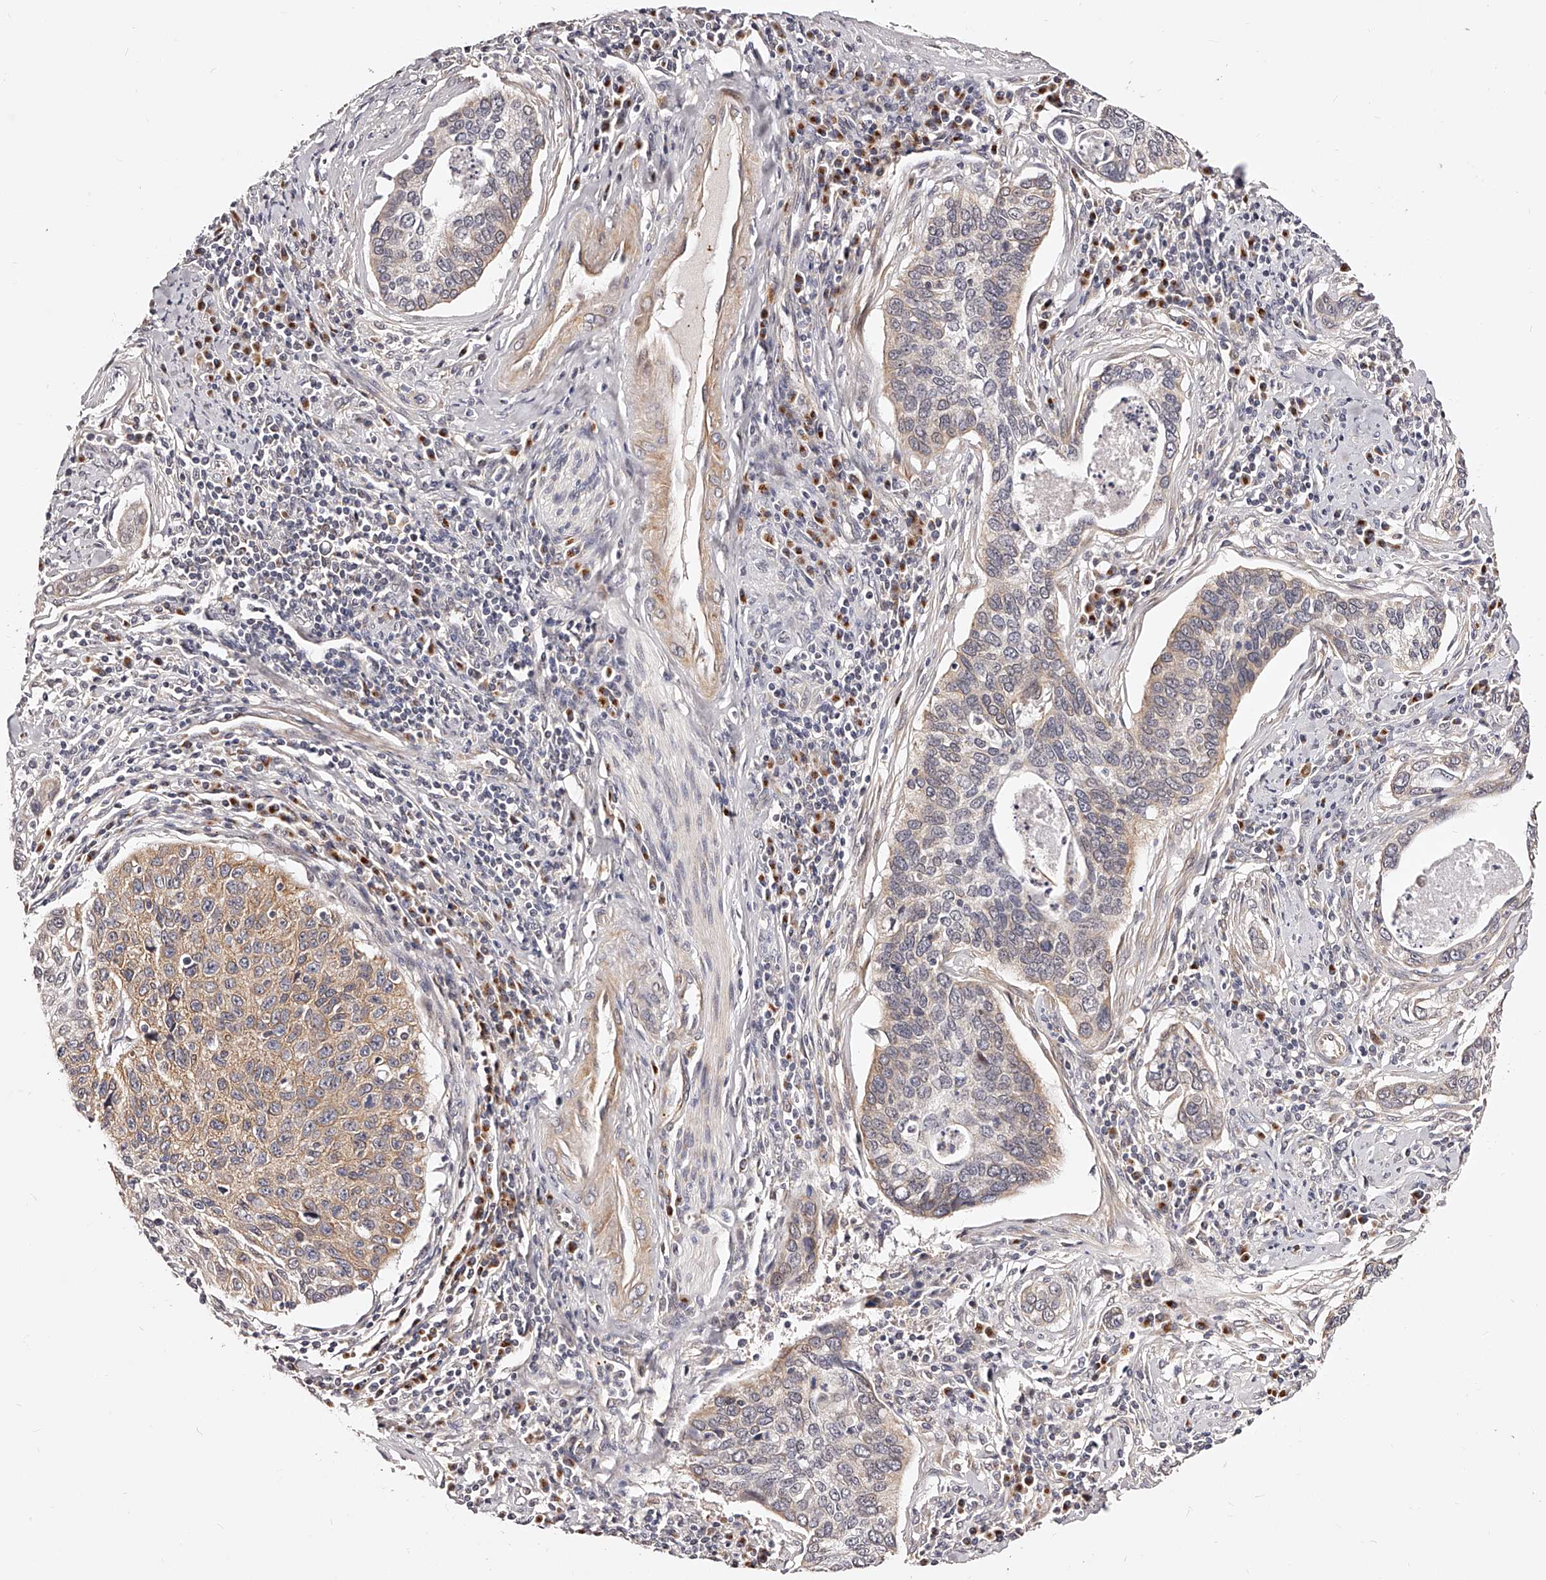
{"staining": {"intensity": "weak", "quantity": "25%-75%", "location": "cytoplasmic/membranous"}, "tissue": "cervical cancer", "cell_type": "Tumor cells", "image_type": "cancer", "snomed": [{"axis": "morphology", "description": "Squamous cell carcinoma, NOS"}, {"axis": "topography", "description": "Cervix"}], "caption": "High-power microscopy captured an immunohistochemistry image of cervical cancer, revealing weak cytoplasmic/membranous staining in about 25%-75% of tumor cells. (IHC, brightfield microscopy, high magnification).", "gene": "ZNF502", "patient": {"sex": "female", "age": 53}}